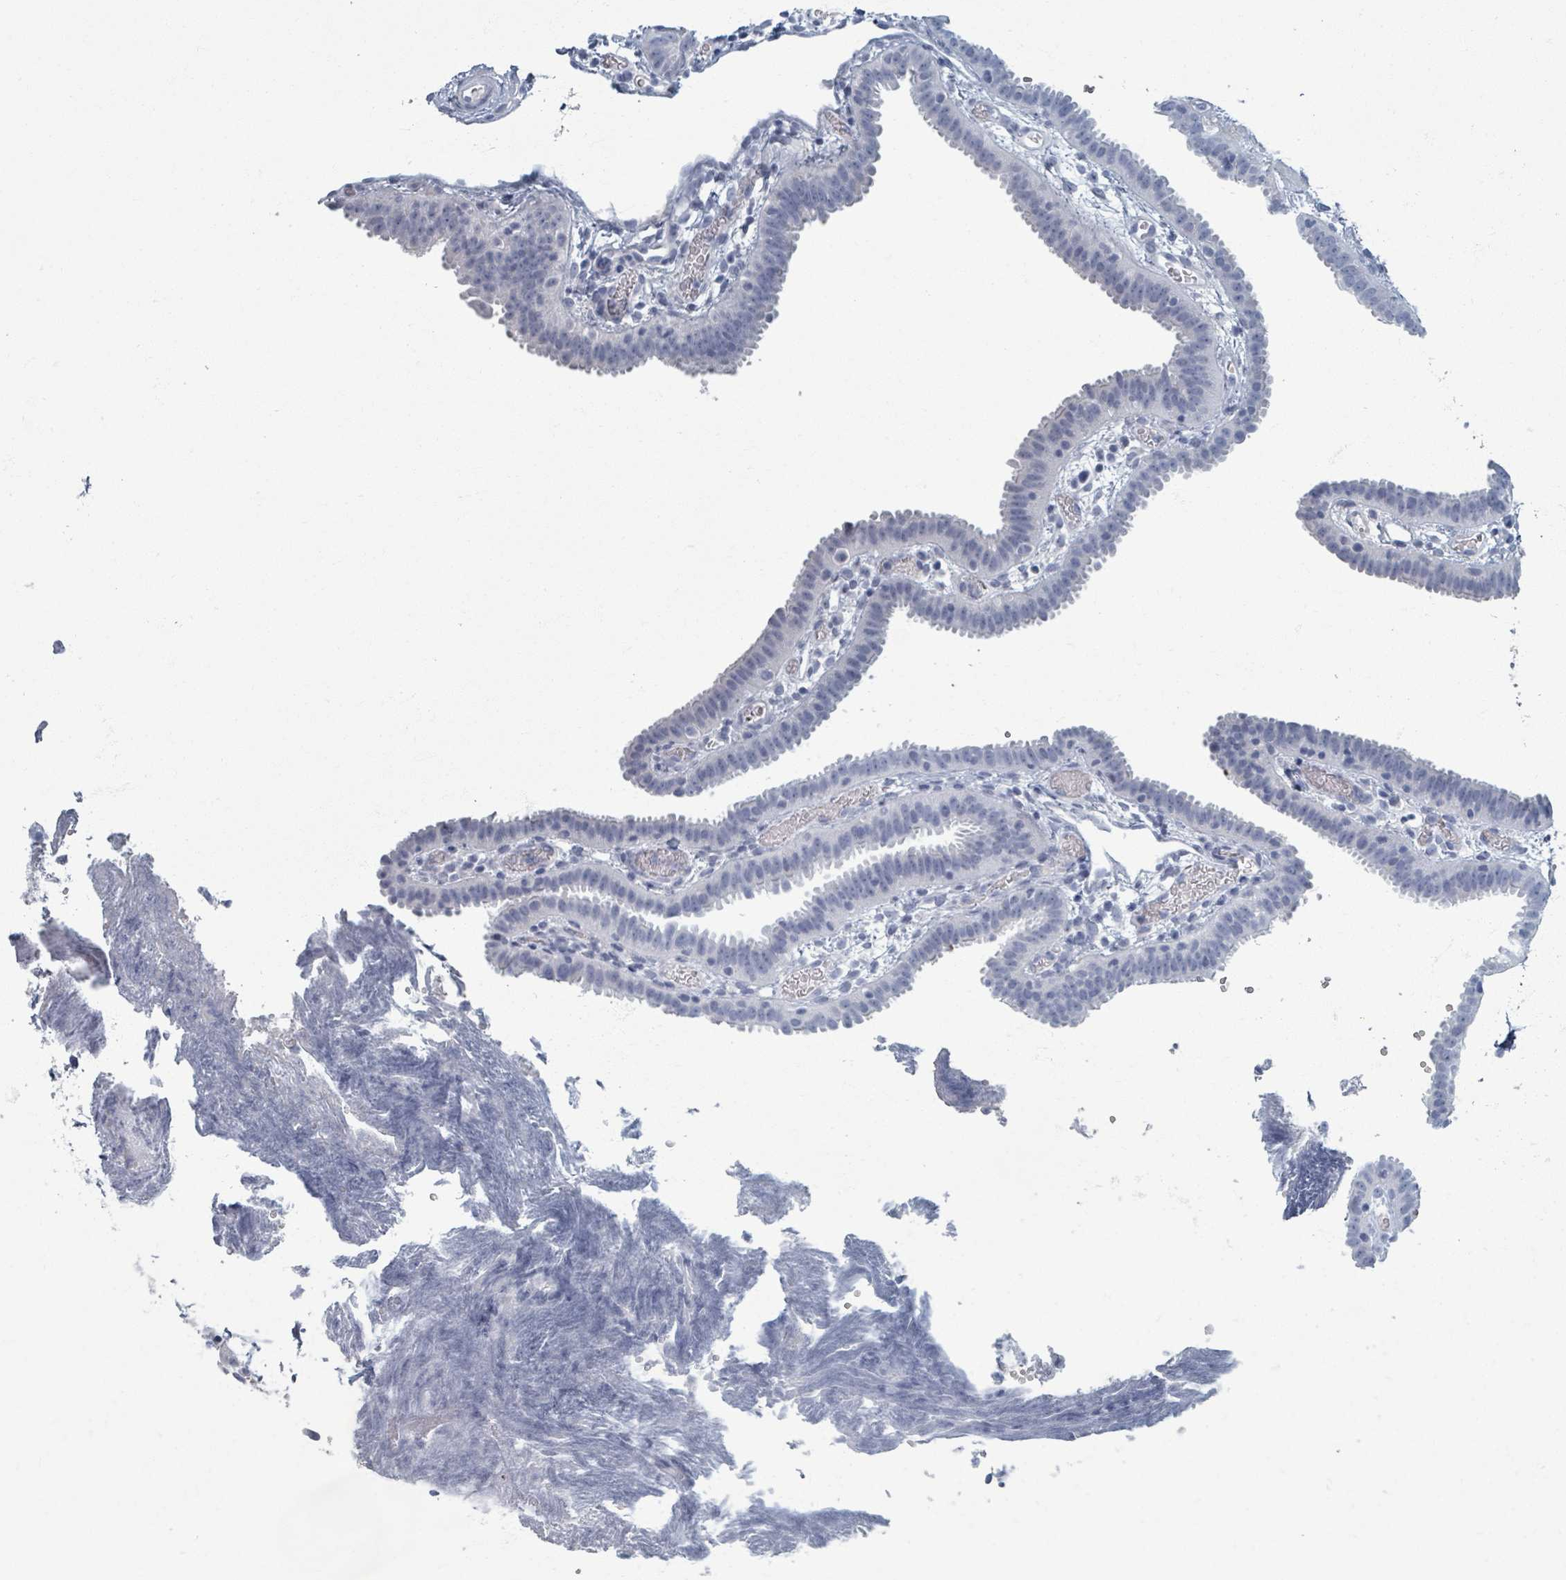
{"staining": {"intensity": "negative", "quantity": "none", "location": "none"}, "tissue": "fallopian tube", "cell_type": "Glandular cells", "image_type": "normal", "snomed": [{"axis": "morphology", "description": "Normal tissue, NOS"}, {"axis": "topography", "description": "Fallopian tube"}], "caption": "Fallopian tube stained for a protein using immunohistochemistry (IHC) displays no positivity glandular cells.", "gene": "TAS2R1", "patient": {"sex": "female", "age": 37}}